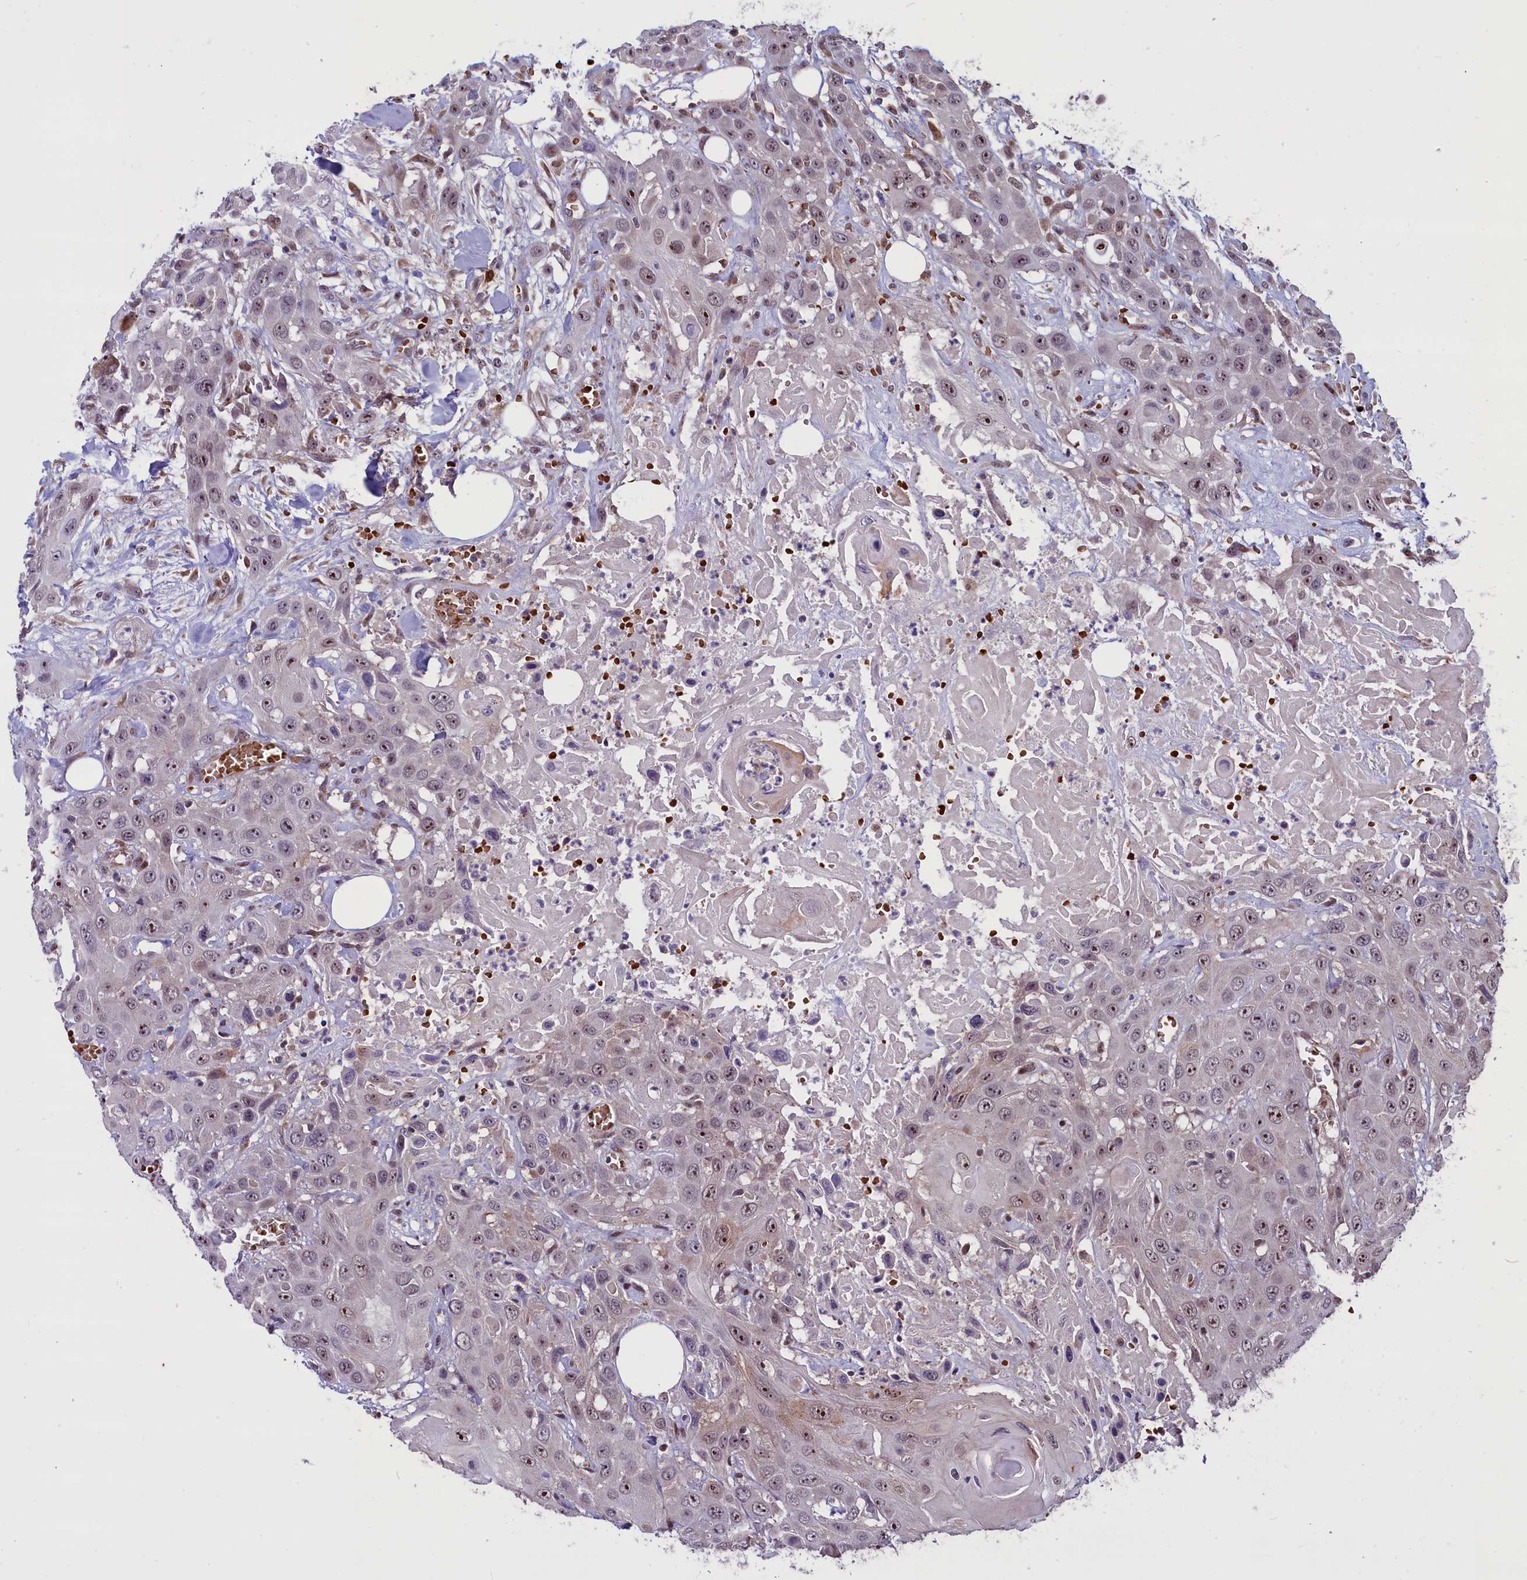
{"staining": {"intensity": "moderate", "quantity": "25%-75%", "location": "nuclear"}, "tissue": "head and neck cancer", "cell_type": "Tumor cells", "image_type": "cancer", "snomed": [{"axis": "morphology", "description": "Squamous cell carcinoma, NOS"}, {"axis": "topography", "description": "Head-Neck"}], "caption": "Head and neck cancer stained for a protein (brown) shows moderate nuclear positive expression in approximately 25%-75% of tumor cells.", "gene": "SHFL", "patient": {"sex": "male", "age": 81}}